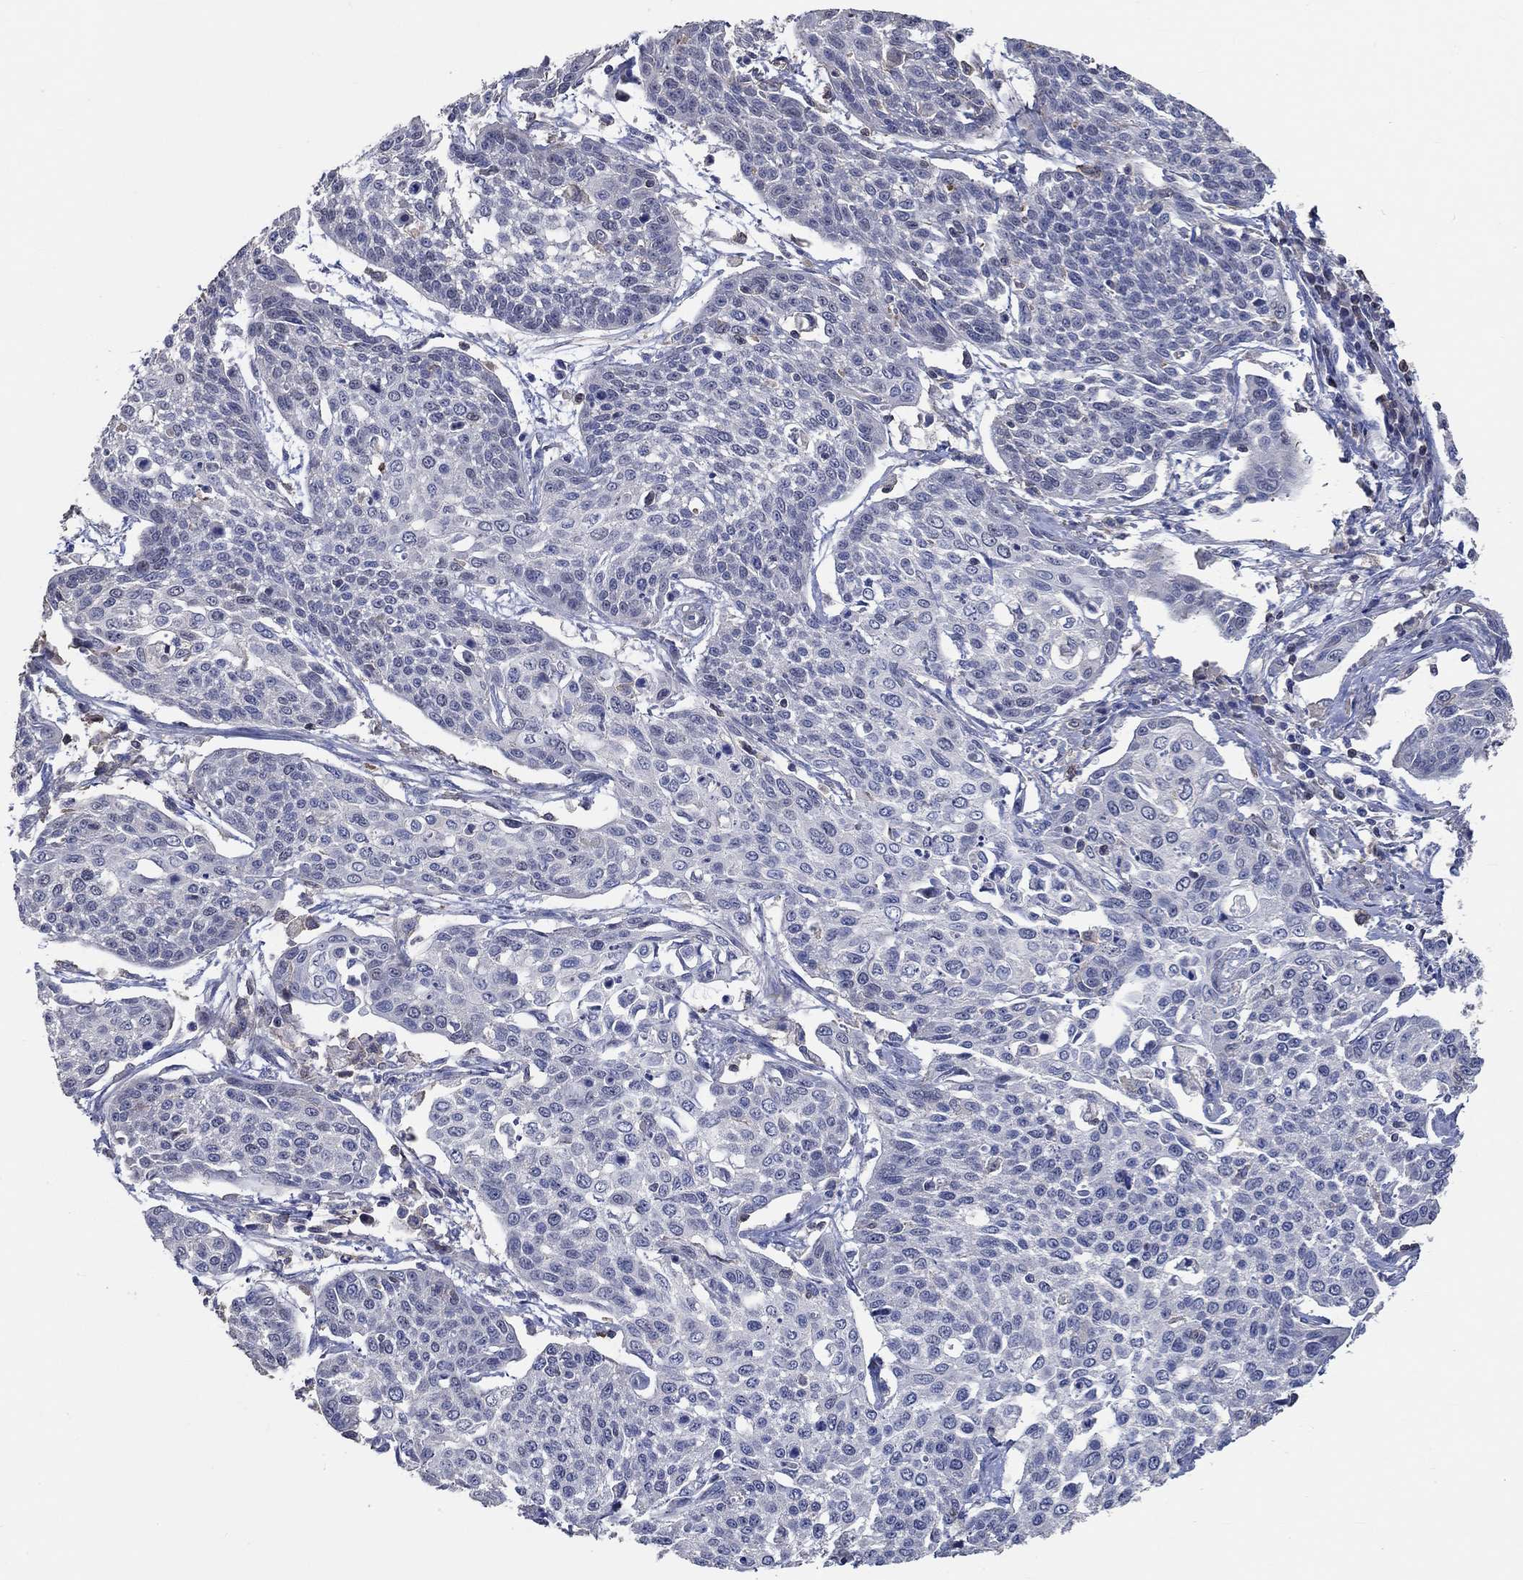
{"staining": {"intensity": "negative", "quantity": "none", "location": "none"}, "tissue": "cervical cancer", "cell_type": "Tumor cells", "image_type": "cancer", "snomed": [{"axis": "morphology", "description": "Squamous cell carcinoma, NOS"}, {"axis": "topography", "description": "Cervix"}], "caption": "There is no significant staining in tumor cells of squamous cell carcinoma (cervical).", "gene": "TNFAIP8L3", "patient": {"sex": "female", "age": 34}}